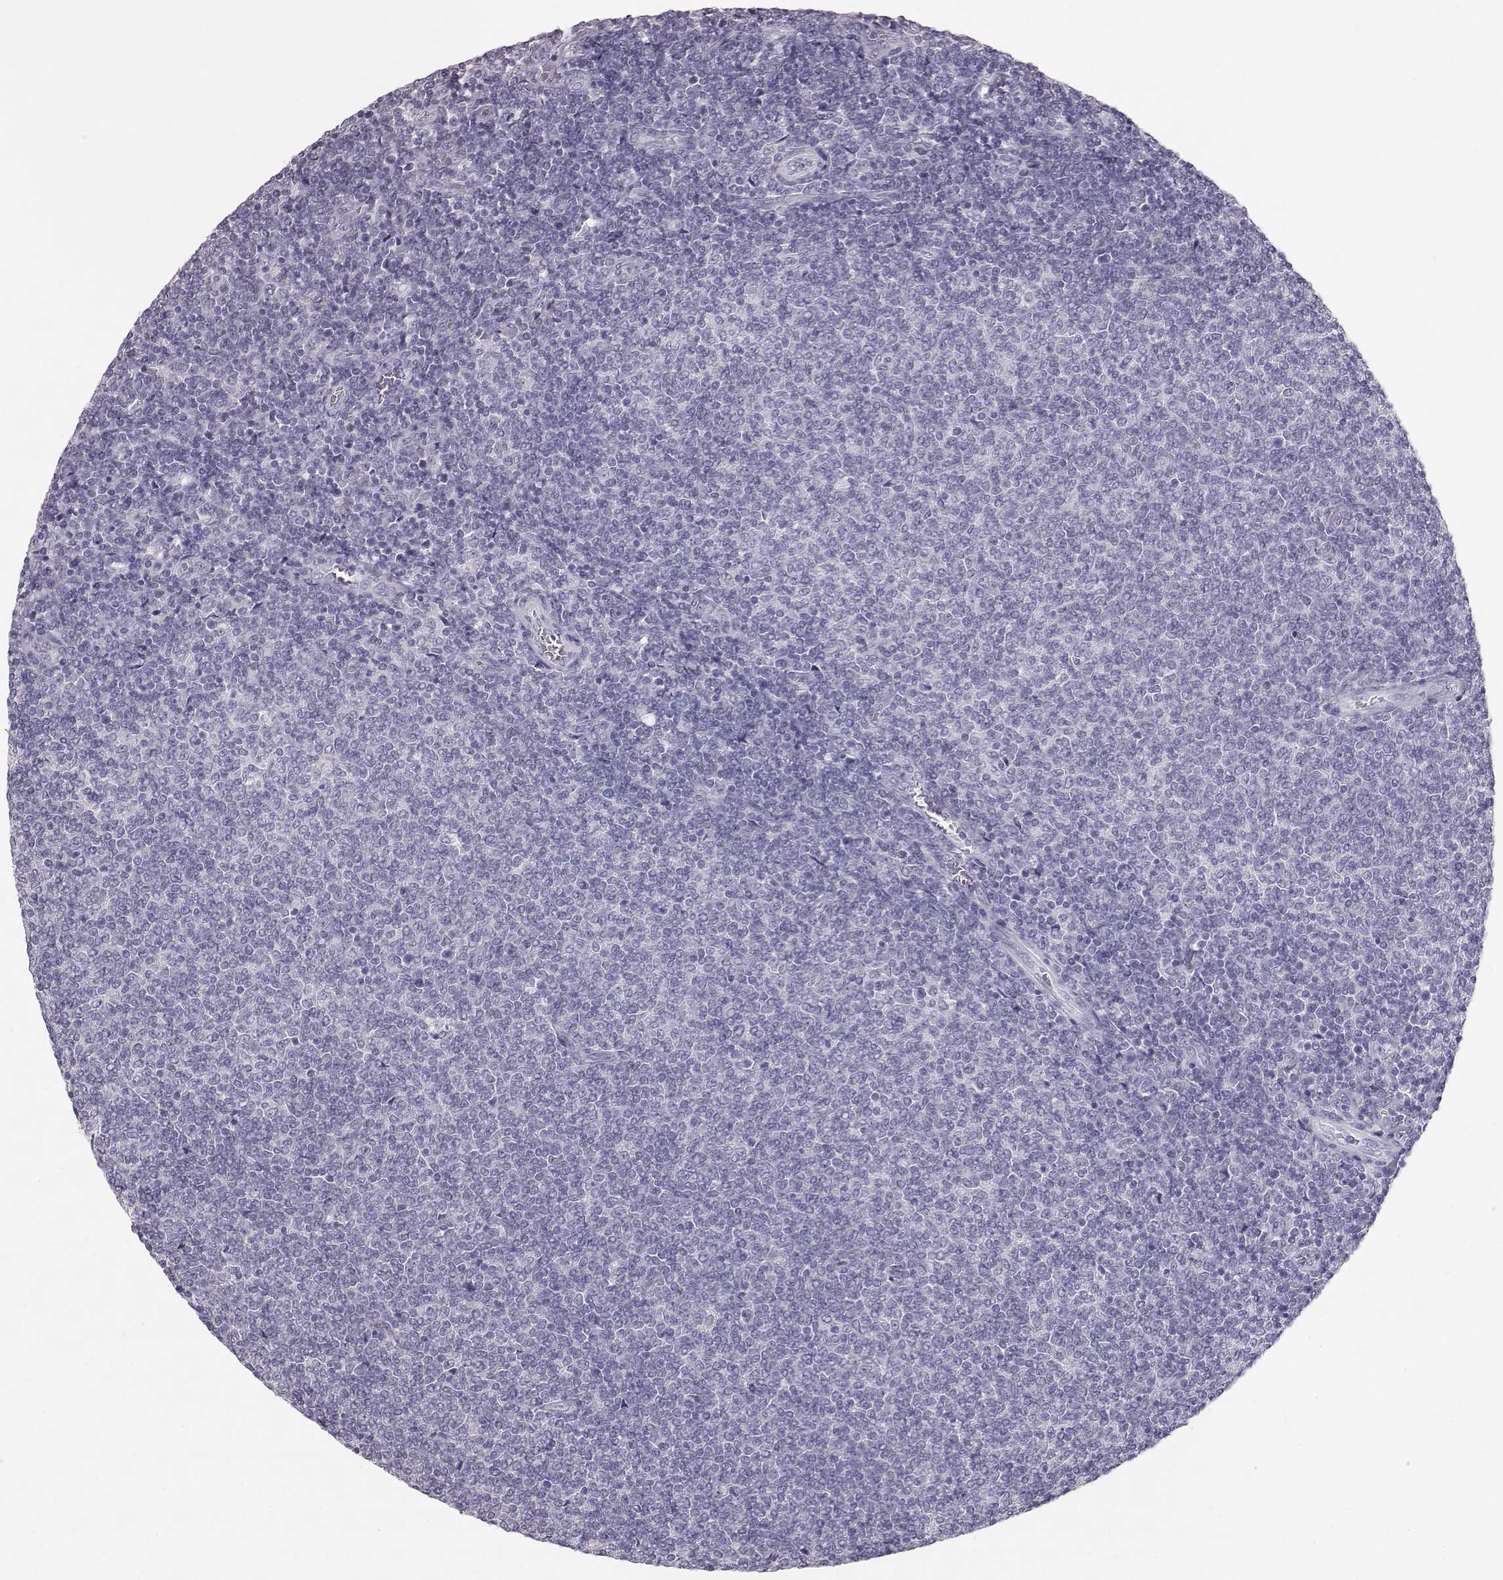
{"staining": {"intensity": "negative", "quantity": "none", "location": "none"}, "tissue": "lymphoma", "cell_type": "Tumor cells", "image_type": "cancer", "snomed": [{"axis": "morphology", "description": "Malignant lymphoma, non-Hodgkin's type, Low grade"}, {"axis": "topography", "description": "Lymph node"}], "caption": "Immunohistochemistry (IHC) histopathology image of neoplastic tissue: human lymphoma stained with DAB shows no significant protein expression in tumor cells. (DAB (3,3'-diaminobenzidine) immunohistochemistry visualized using brightfield microscopy, high magnification).", "gene": "KRT33A", "patient": {"sex": "male", "age": 52}}